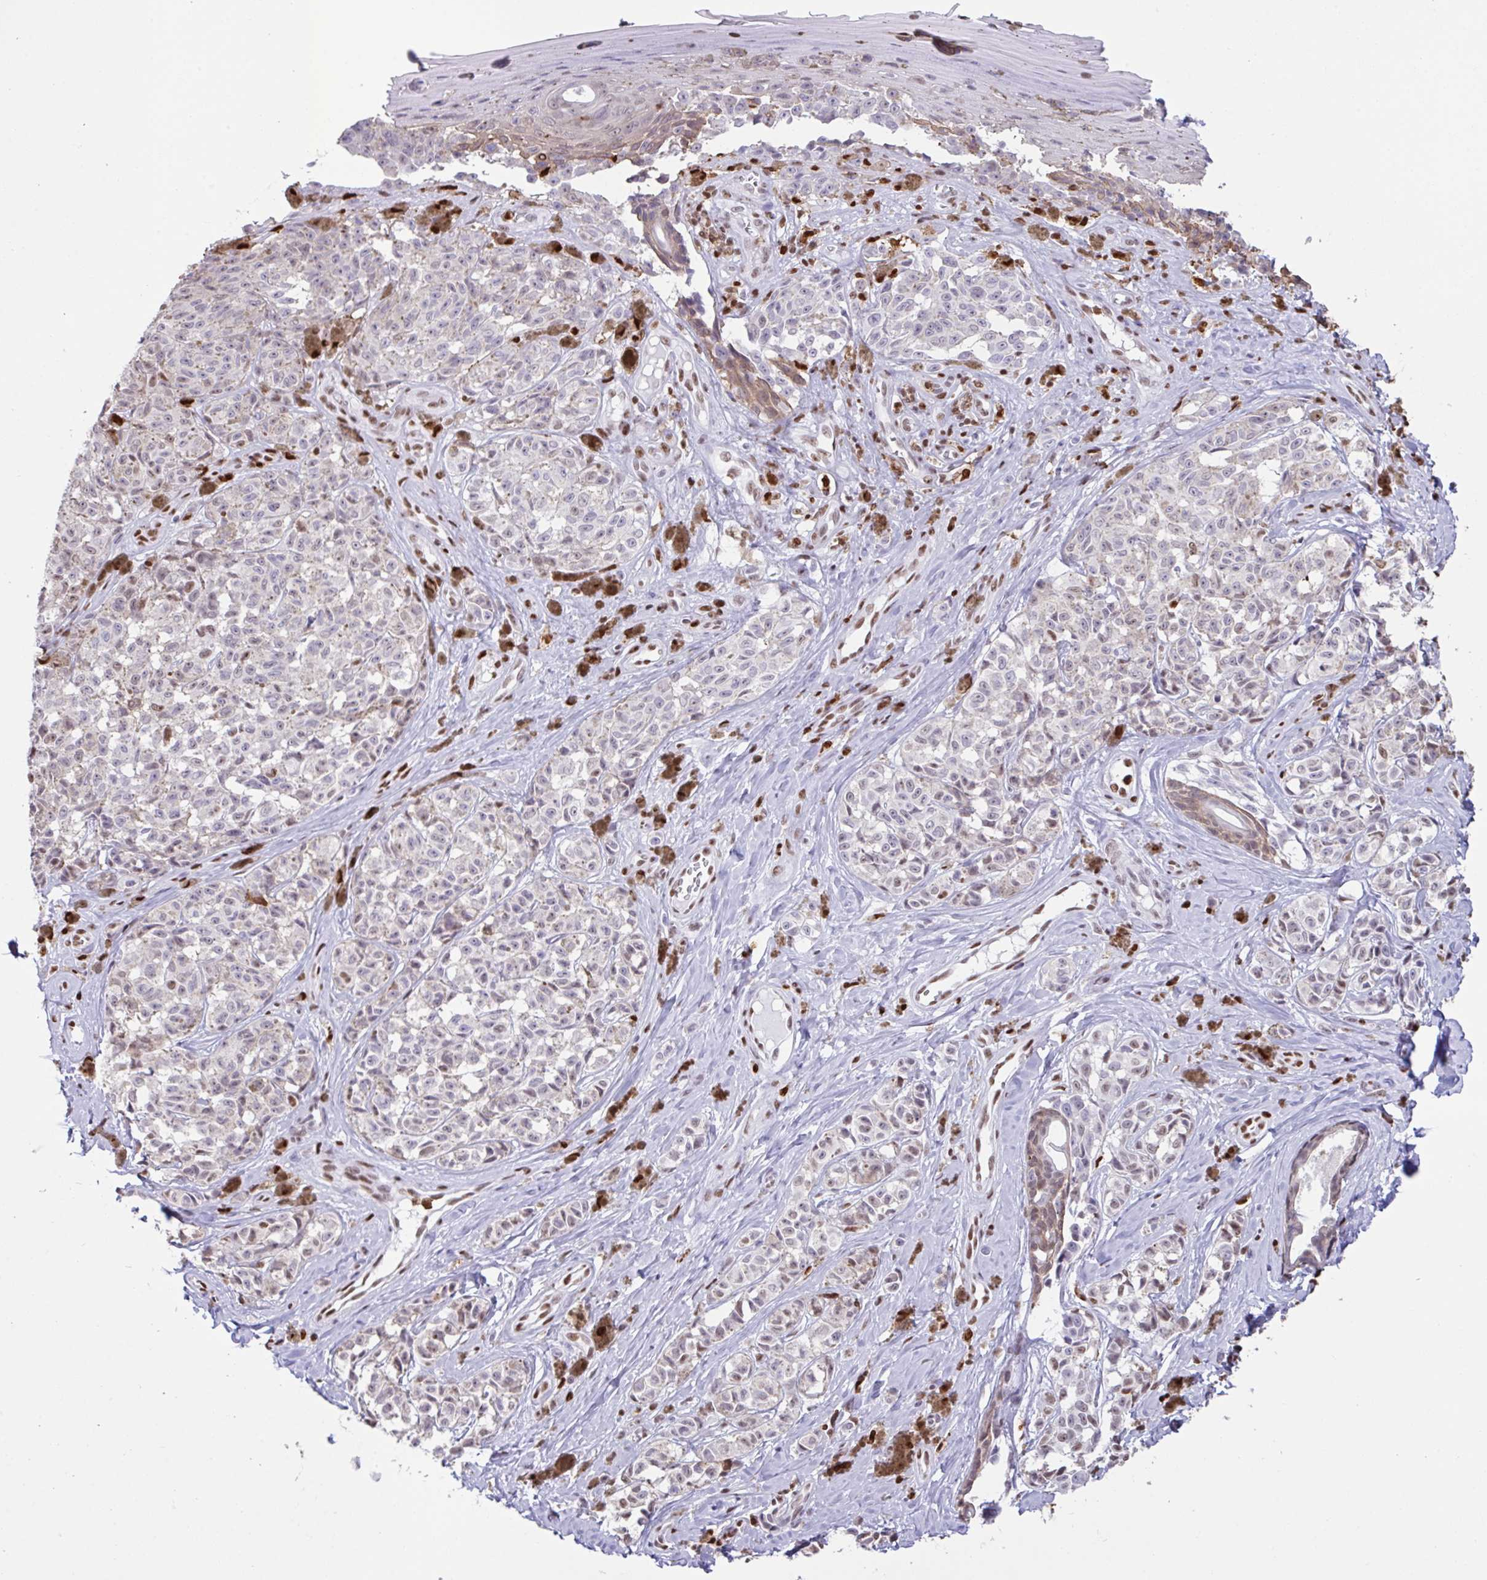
{"staining": {"intensity": "weak", "quantity": "25%-75%", "location": "nuclear"}, "tissue": "melanoma", "cell_type": "Tumor cells", "image_type": "cancer", "snomed": [{"axis": "morphology", "description": "Malignant melanoma, NOS"}, {"axis": "topography", "description": "Skin"}], "caption": "There is low levels of weak nuclear staining in tumor cells of malignant melanoma, as demonstrated by immunohistochemical staining (brown color).", "gene": "BTBD10", "patient": {"sex": "female", "age": 65}}